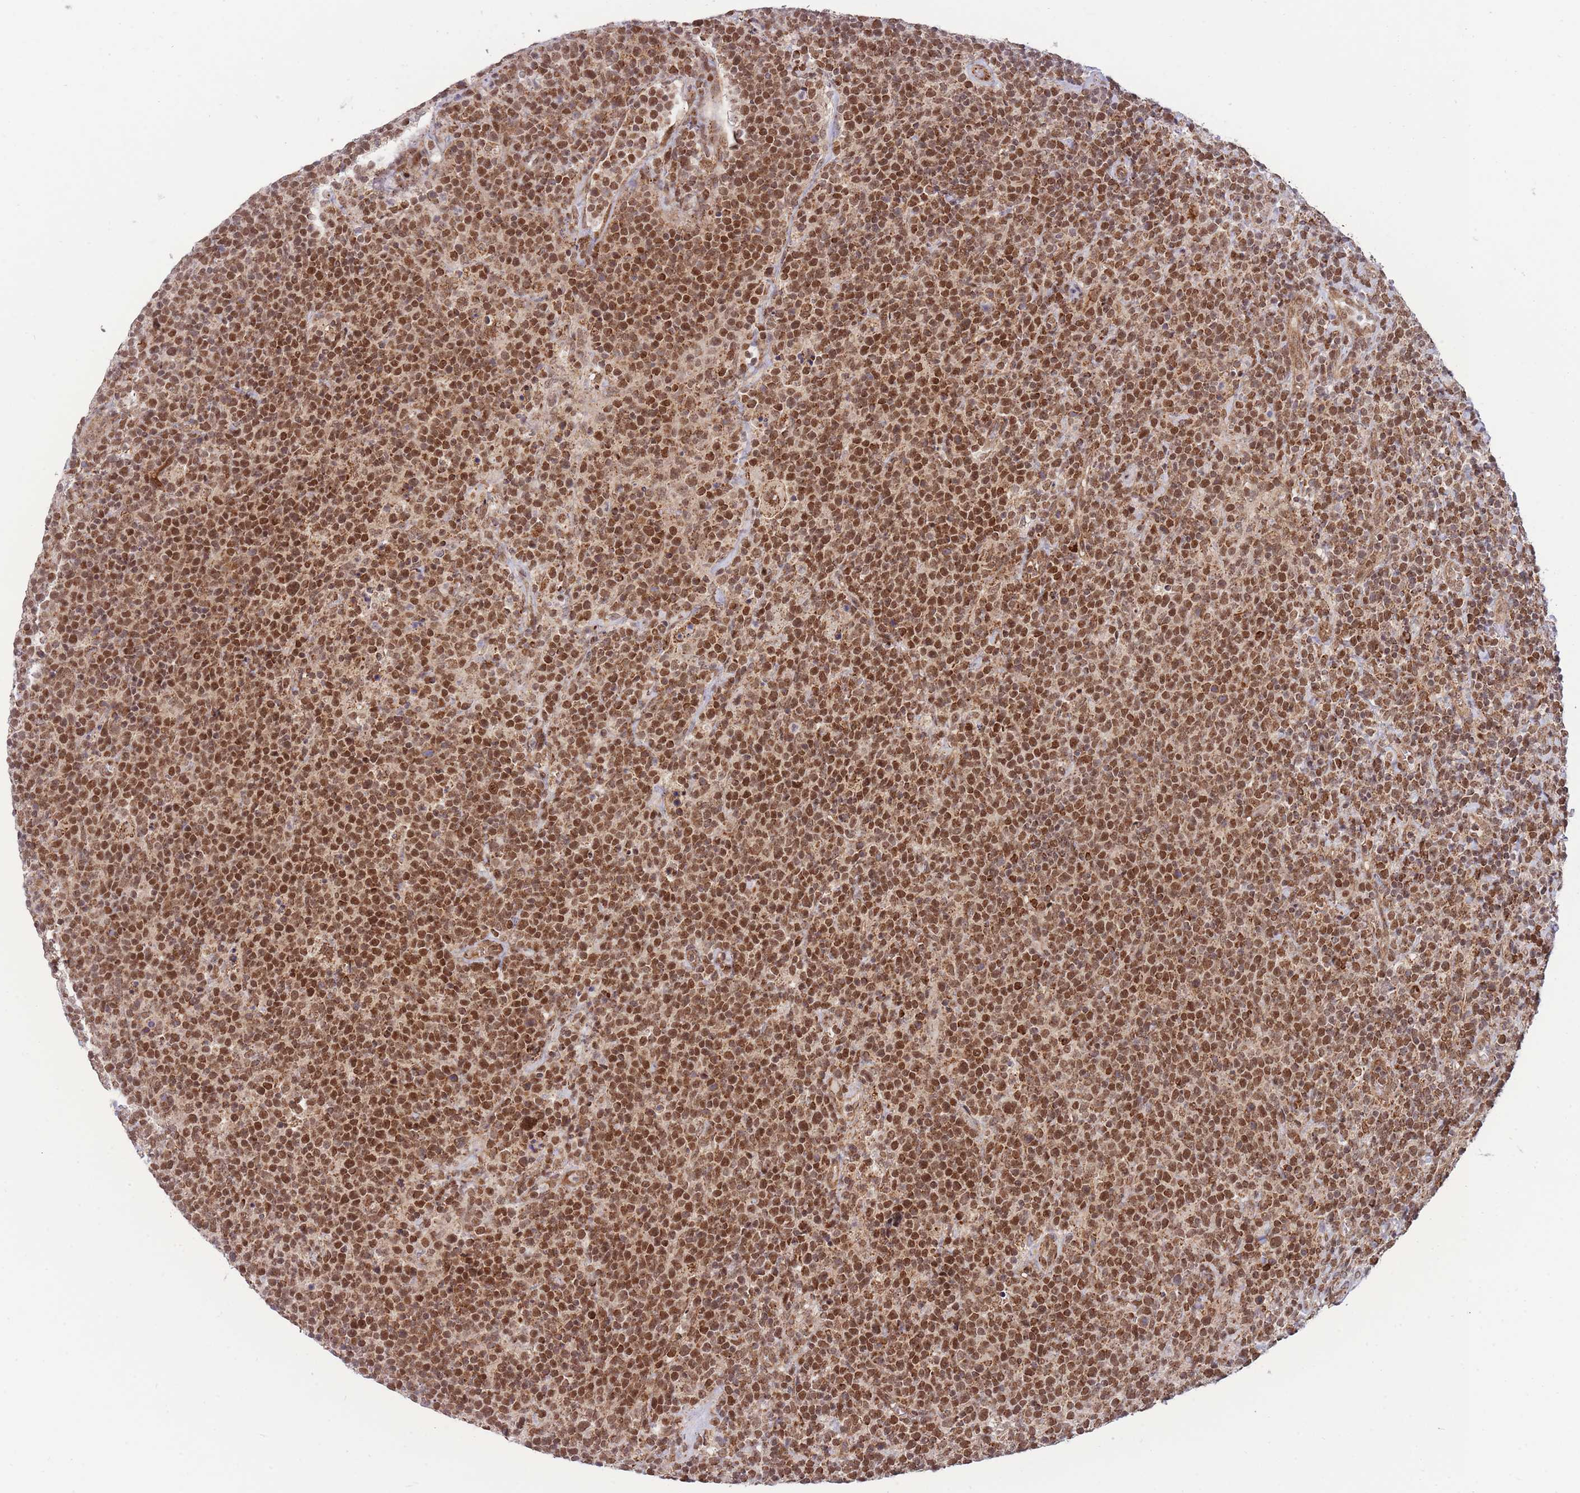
{"staining": {"intensity": "moderate", "quantity": ">75%", "location": "nuclear"}, "tissue": "lymphoma", "cell_type": "Tumor cells", "image_type": "cancer", "snomed": [{"axis": "morphology", "description": "Malignant lymphoma, non-Hodgkin's type, High grade"}, {"axis": "topography", "description": "Lymph node"}], "caption": "Human lymphoma stained with a brown dye demonstrates moderate nuclear positive staining in approximately >75% of tumor cells.", "gene": "BOD1L1", "patient": {"sex": "male", "age": 61}}